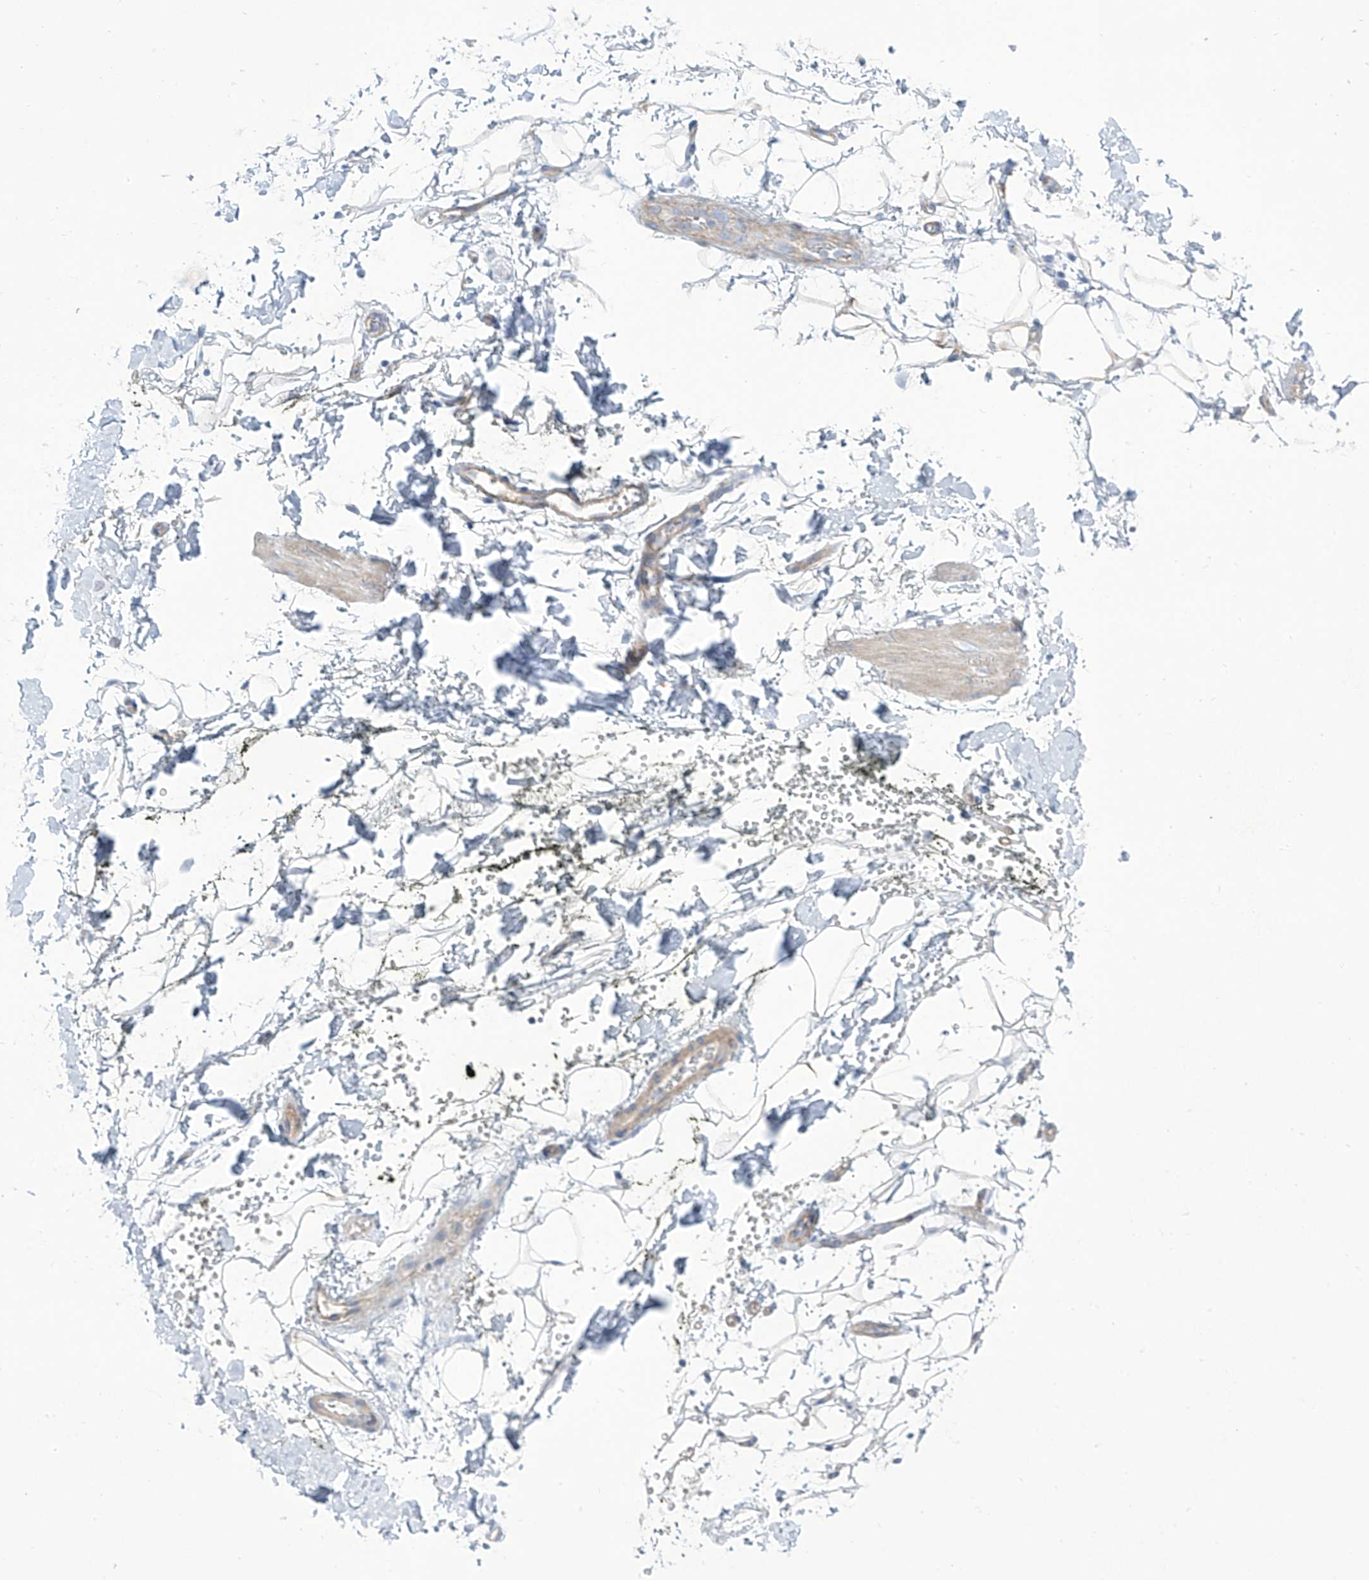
{"staining": {"intensity": "negative", "quantity": "none", "location": "none"}, "tissue": "adipose tissue", "cell_type": "Adipocytes", "image_type": "normal", "snomed": [{"axis": "morphology", "description": "Normal tissue, NOS"}, {"axis": "morphology", "description": "Adenocarcinoma, NOS"}, {"axis": "topography", "description": "Pancreas"}, {"axis": "topography", "description": "Peripheral nerve tissue"}], "caption": "Adipose tissue stained for a protein using immunohistochemistry (IHC) demonstrates no staining adipocytes.", "gene": "TMEM209", "patient": {"sex": "male", "age": 59}}